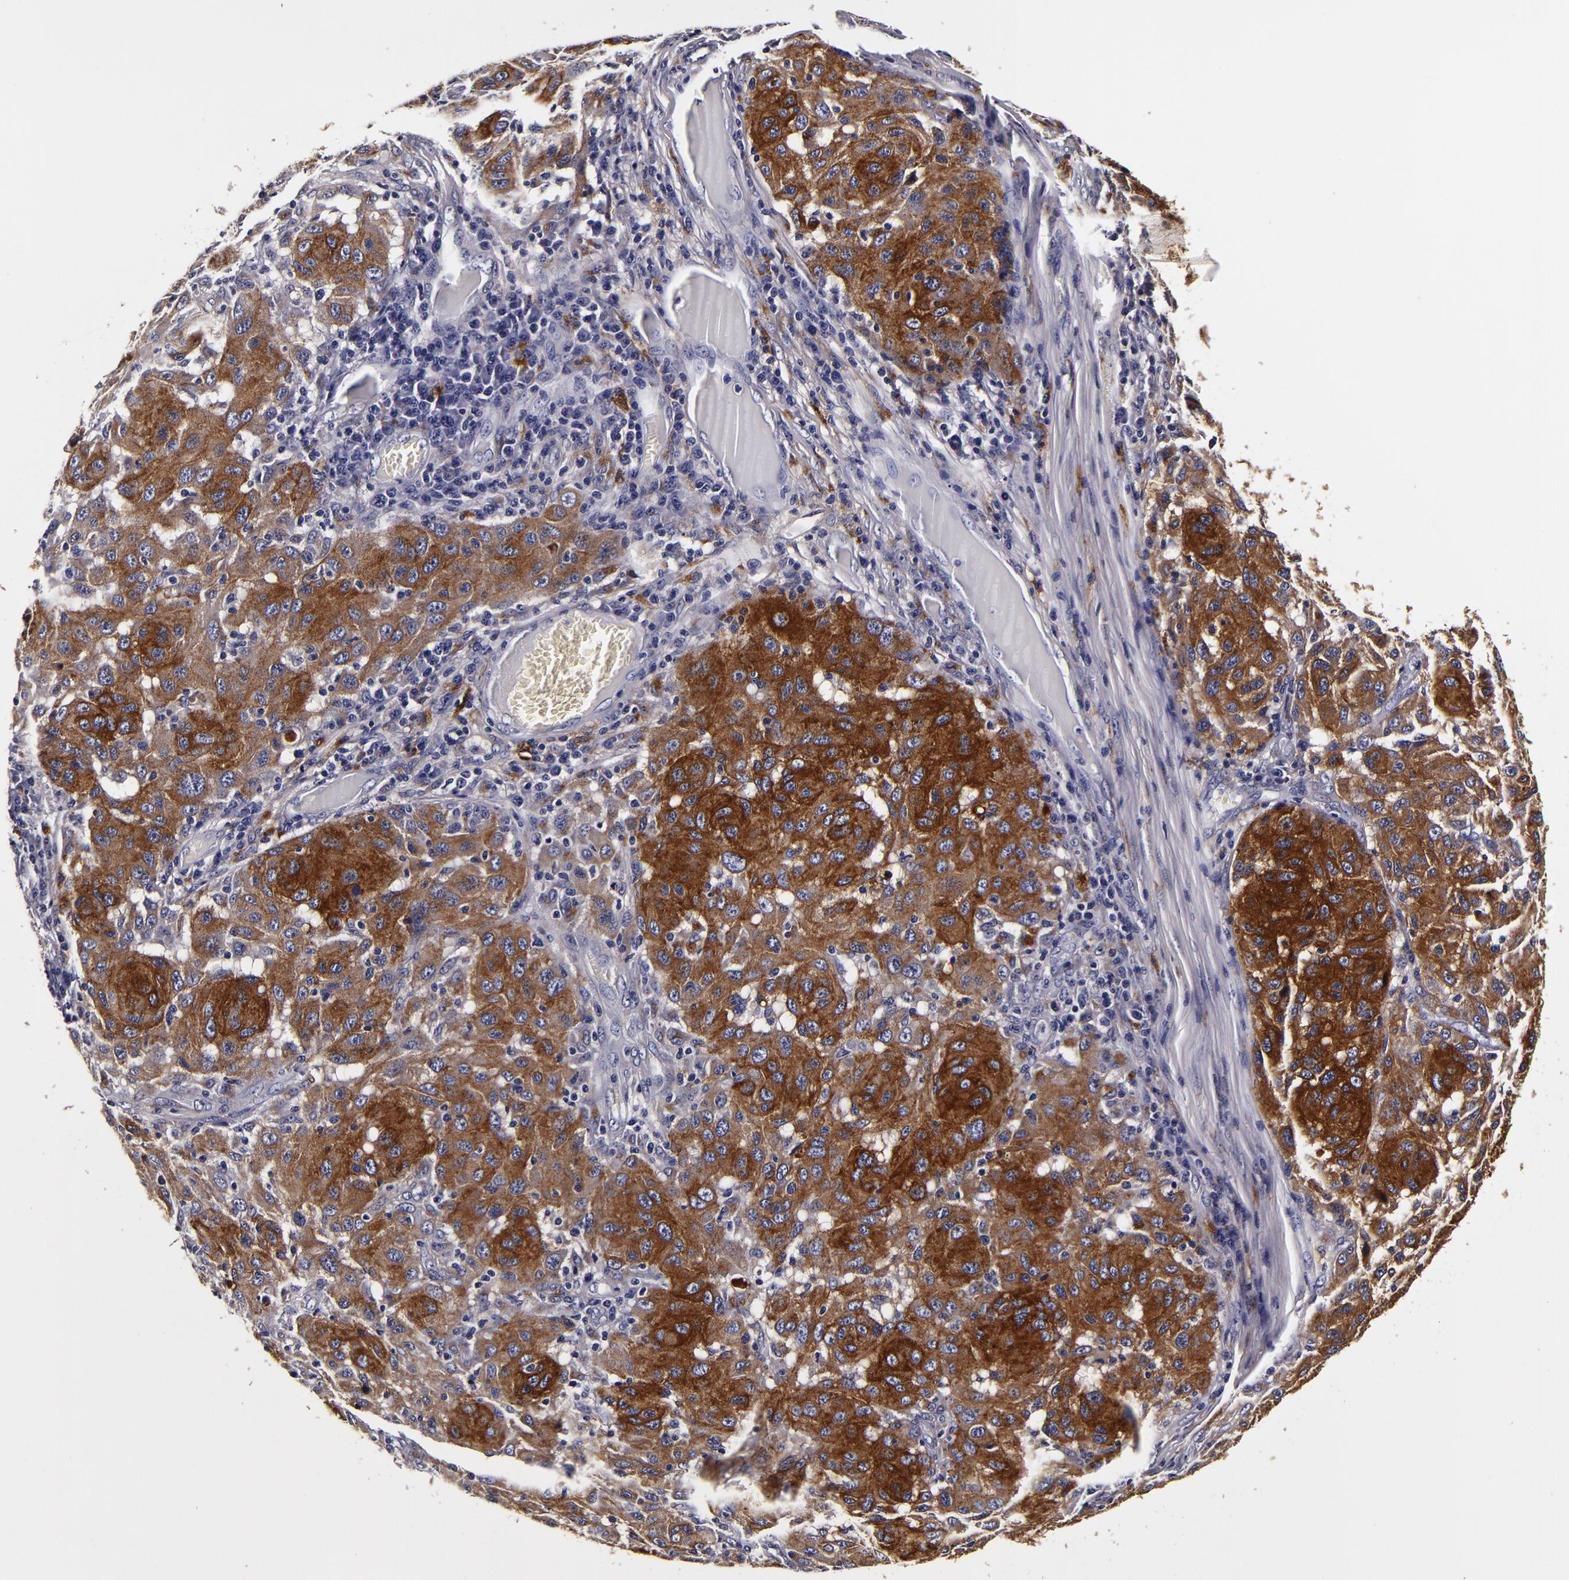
{"staining": {"intensity": "moderate", "quantity": ">75%", "location": "cytoplasmic/membranous"}, "tissue": "melanoma", "cell_type": "Tumor cells", "image_type": "cancer", "snomed": [{"axis": "morphology", "description": "Malignant melanoma, NOS"}, {"axis": "topography", "description": "Skin"}], "caption": "Melanoma tissue reveals moderate cytoplasmic/membranous positivity in about >75% of tumor cells", "gene": "LGALS3BP", "patient": {"sex": "female", "age": 77}}